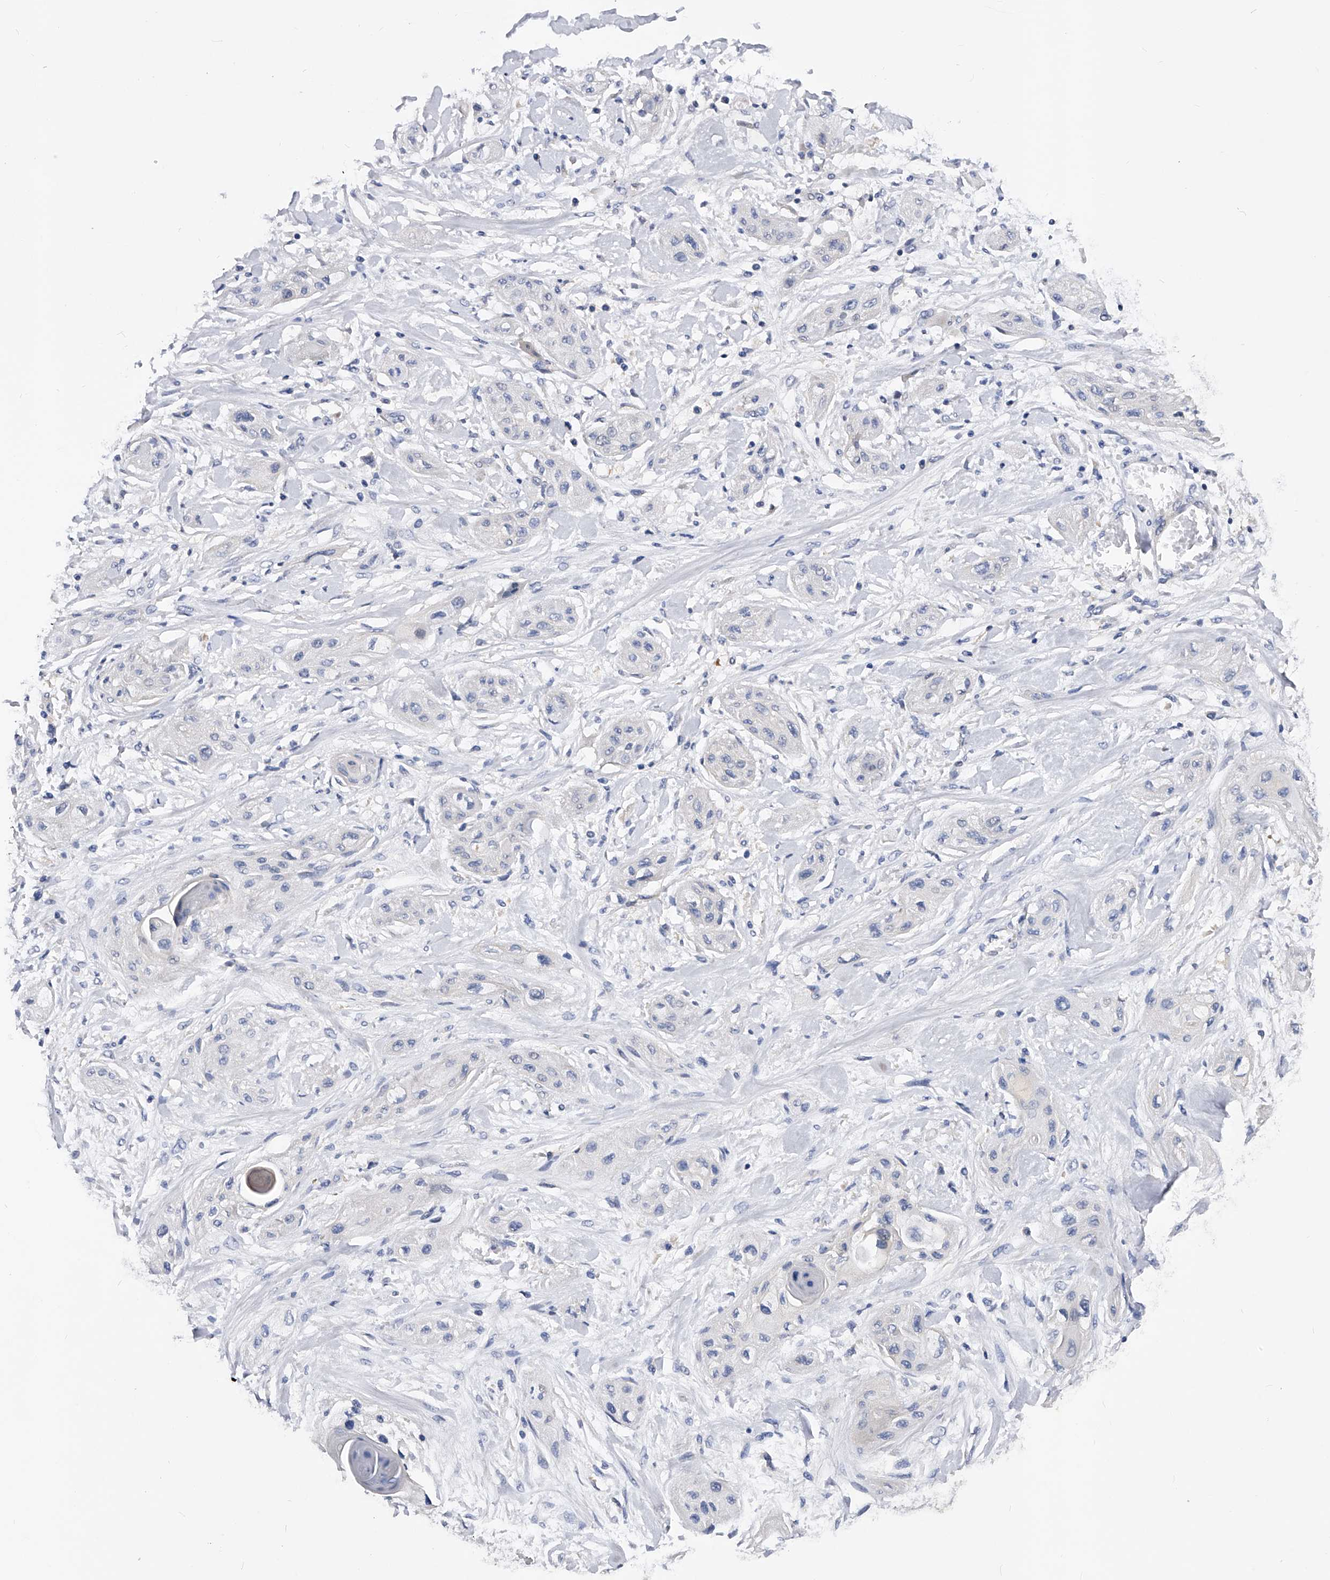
{"staining": {"intensity": "negative", "quantity": "none", "location": "none"}, "tissue": "lung cancer", "cell_type": "Tumor cells", "image_type": "cancer", "snomed": [{"axis": "morphology", "description": "Squamous cell carcinoma, NOS"}, {"axis": "topography", "description": "Lung"}], "caption": "Human lung cancer stained for a protein using immunohistochemistry reveals no positivity in tumor cells.", "gene": "PPP5C", "patient": {"sex": "female", "age": 47}}